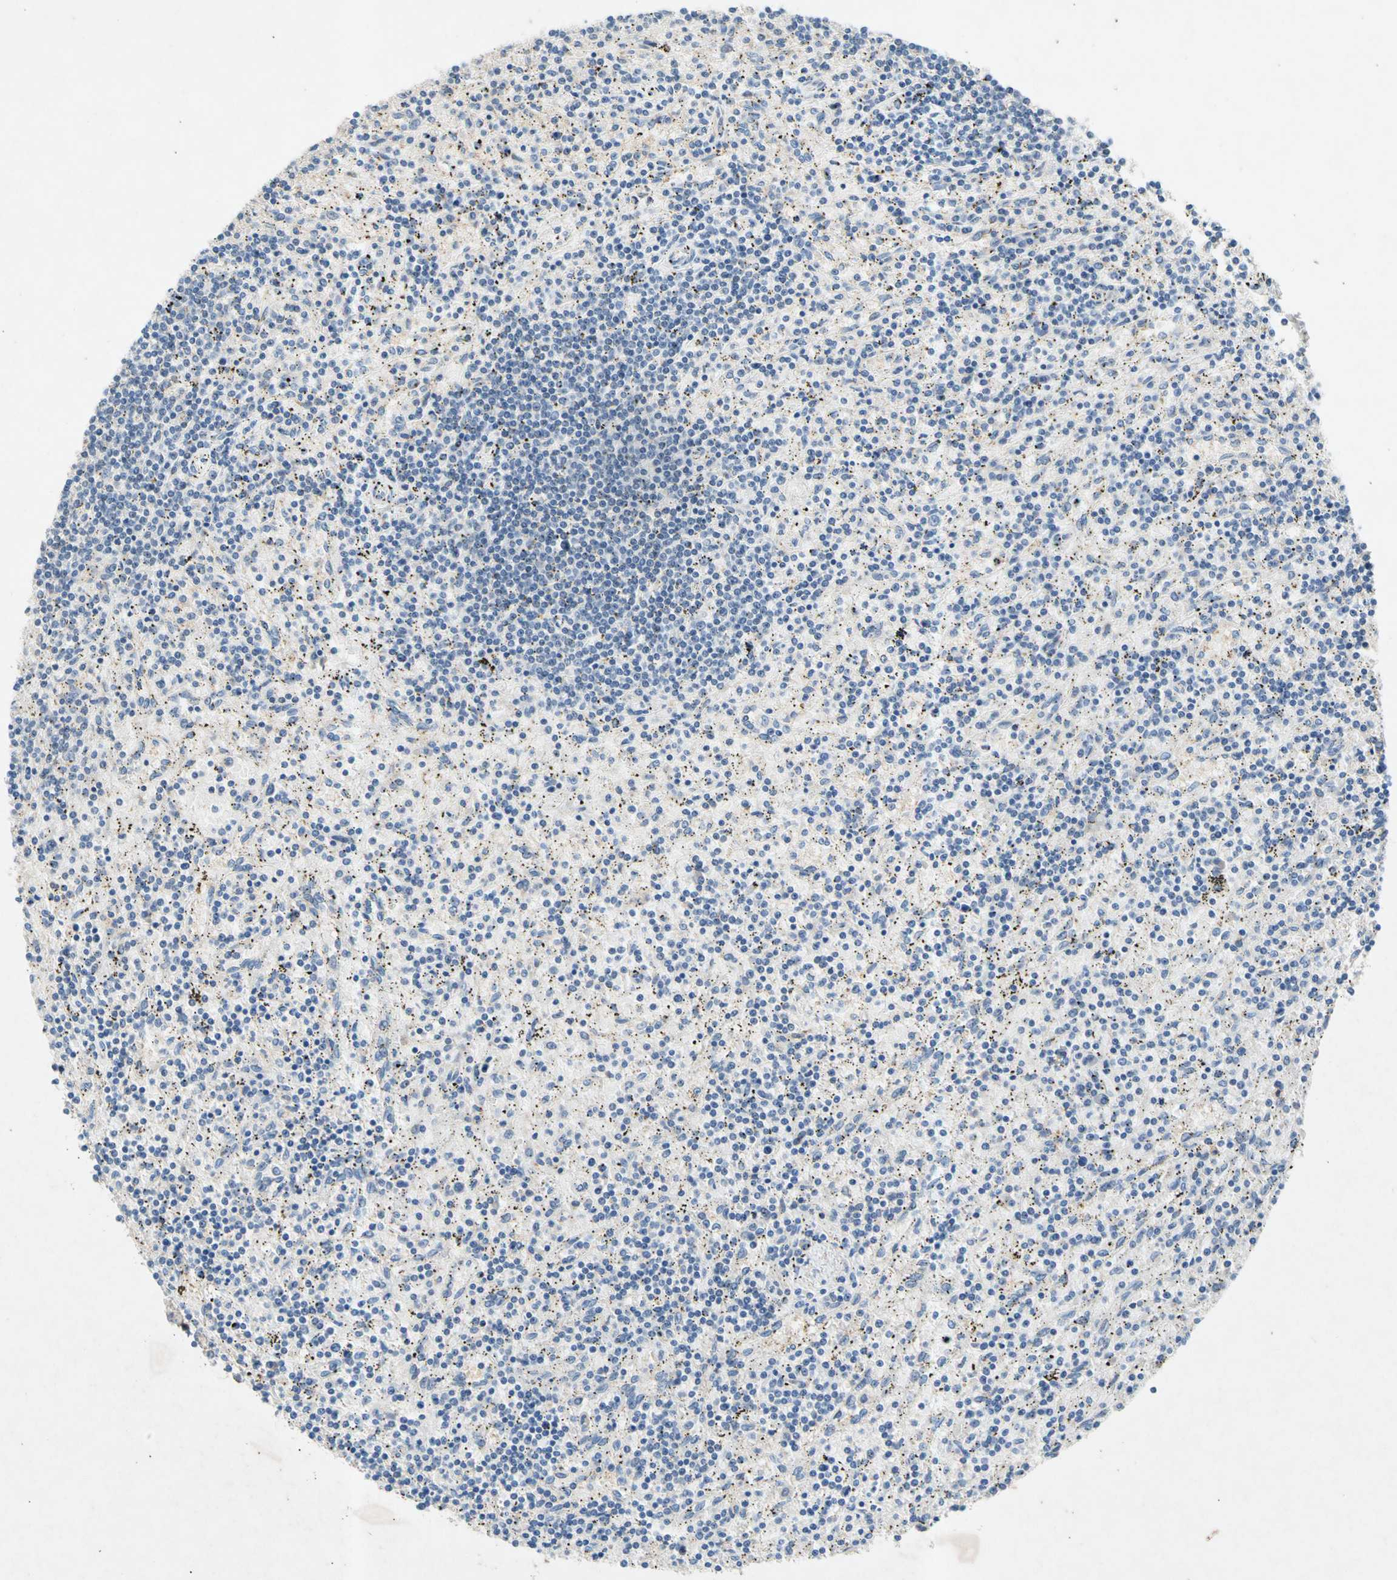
{"staining": {"intensity": "negative", "quantity": "none", "location": "none"}, "tissue": "lymphoma", "cell_type": "Tumor cells", "image_type": "cancer", "snomed": [{"axis": "morphology", "description": "Malignant lymphoma, non-Hodgkin's type, Low grade"}, {"axis": "topography", "description": "Spleen"}], "caption": "Immunohistochemistry photomicrograph of neoplastic tissue: human low-grade malignant lymphoma, non-Hodgkin's type stained with DAB (3,3'-diaminobenzidine) exhibits no significant protein positivity in tumor cells.", "gene": "GASK1B", "patient": {"sex": "male", "age": 76}}